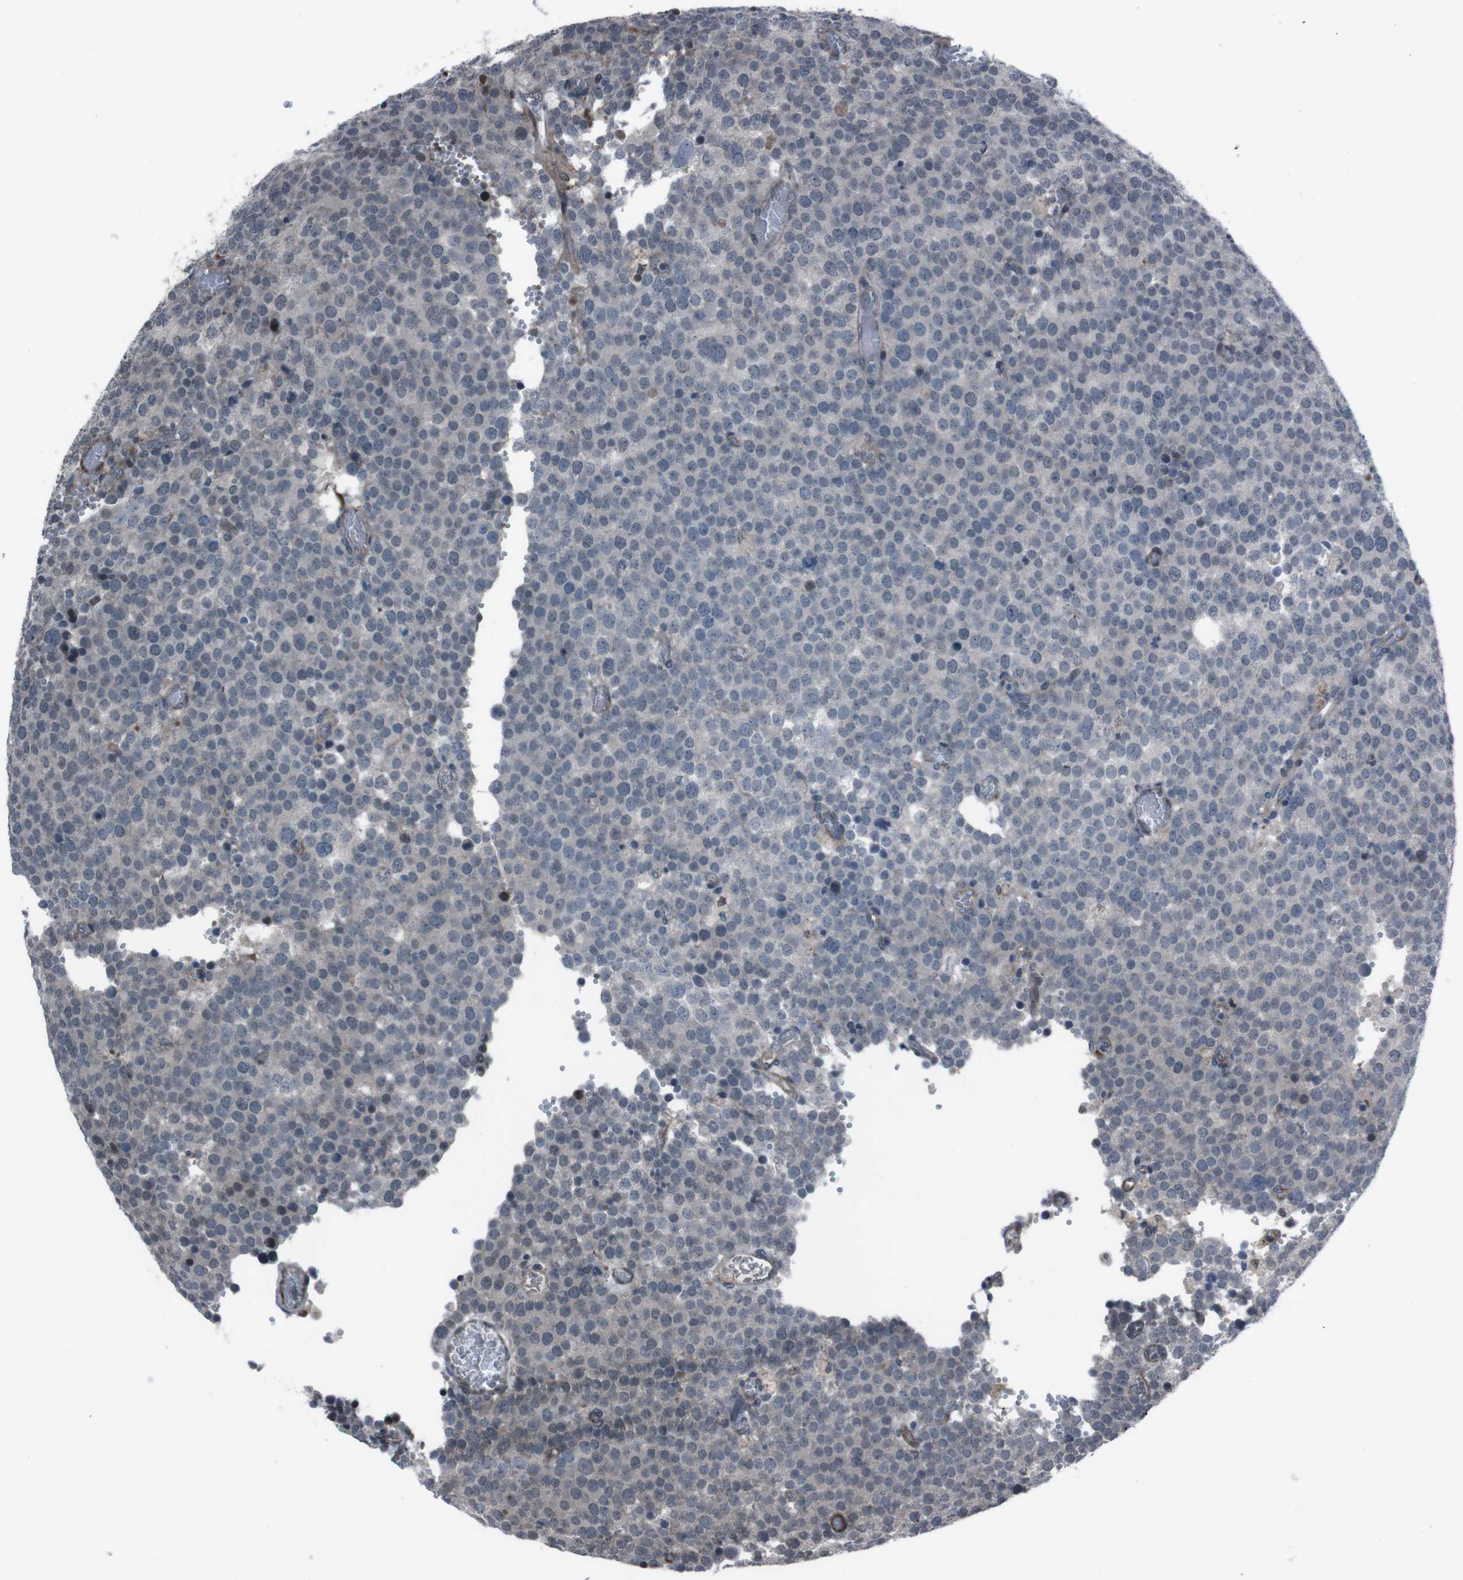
{"staining": {"intensity": "negative", "quantity": "none", "location": "none"}, "tissue": "testis cancer", "cell_type": "Tumor cells", "image_type": "cancer", "snomed": [{"axis": "morphology", "description": "Normal tissue, NOS"}, {"axis": "morphology", "description": "Seminoma, NOS"}, {"axis": "topography", "description": "Testis"}], "caption": "Tumor cells show no significant expression in testis seminoma.", "gene": "SS18L1", "patient": {"sex": "male", "age": 71}}